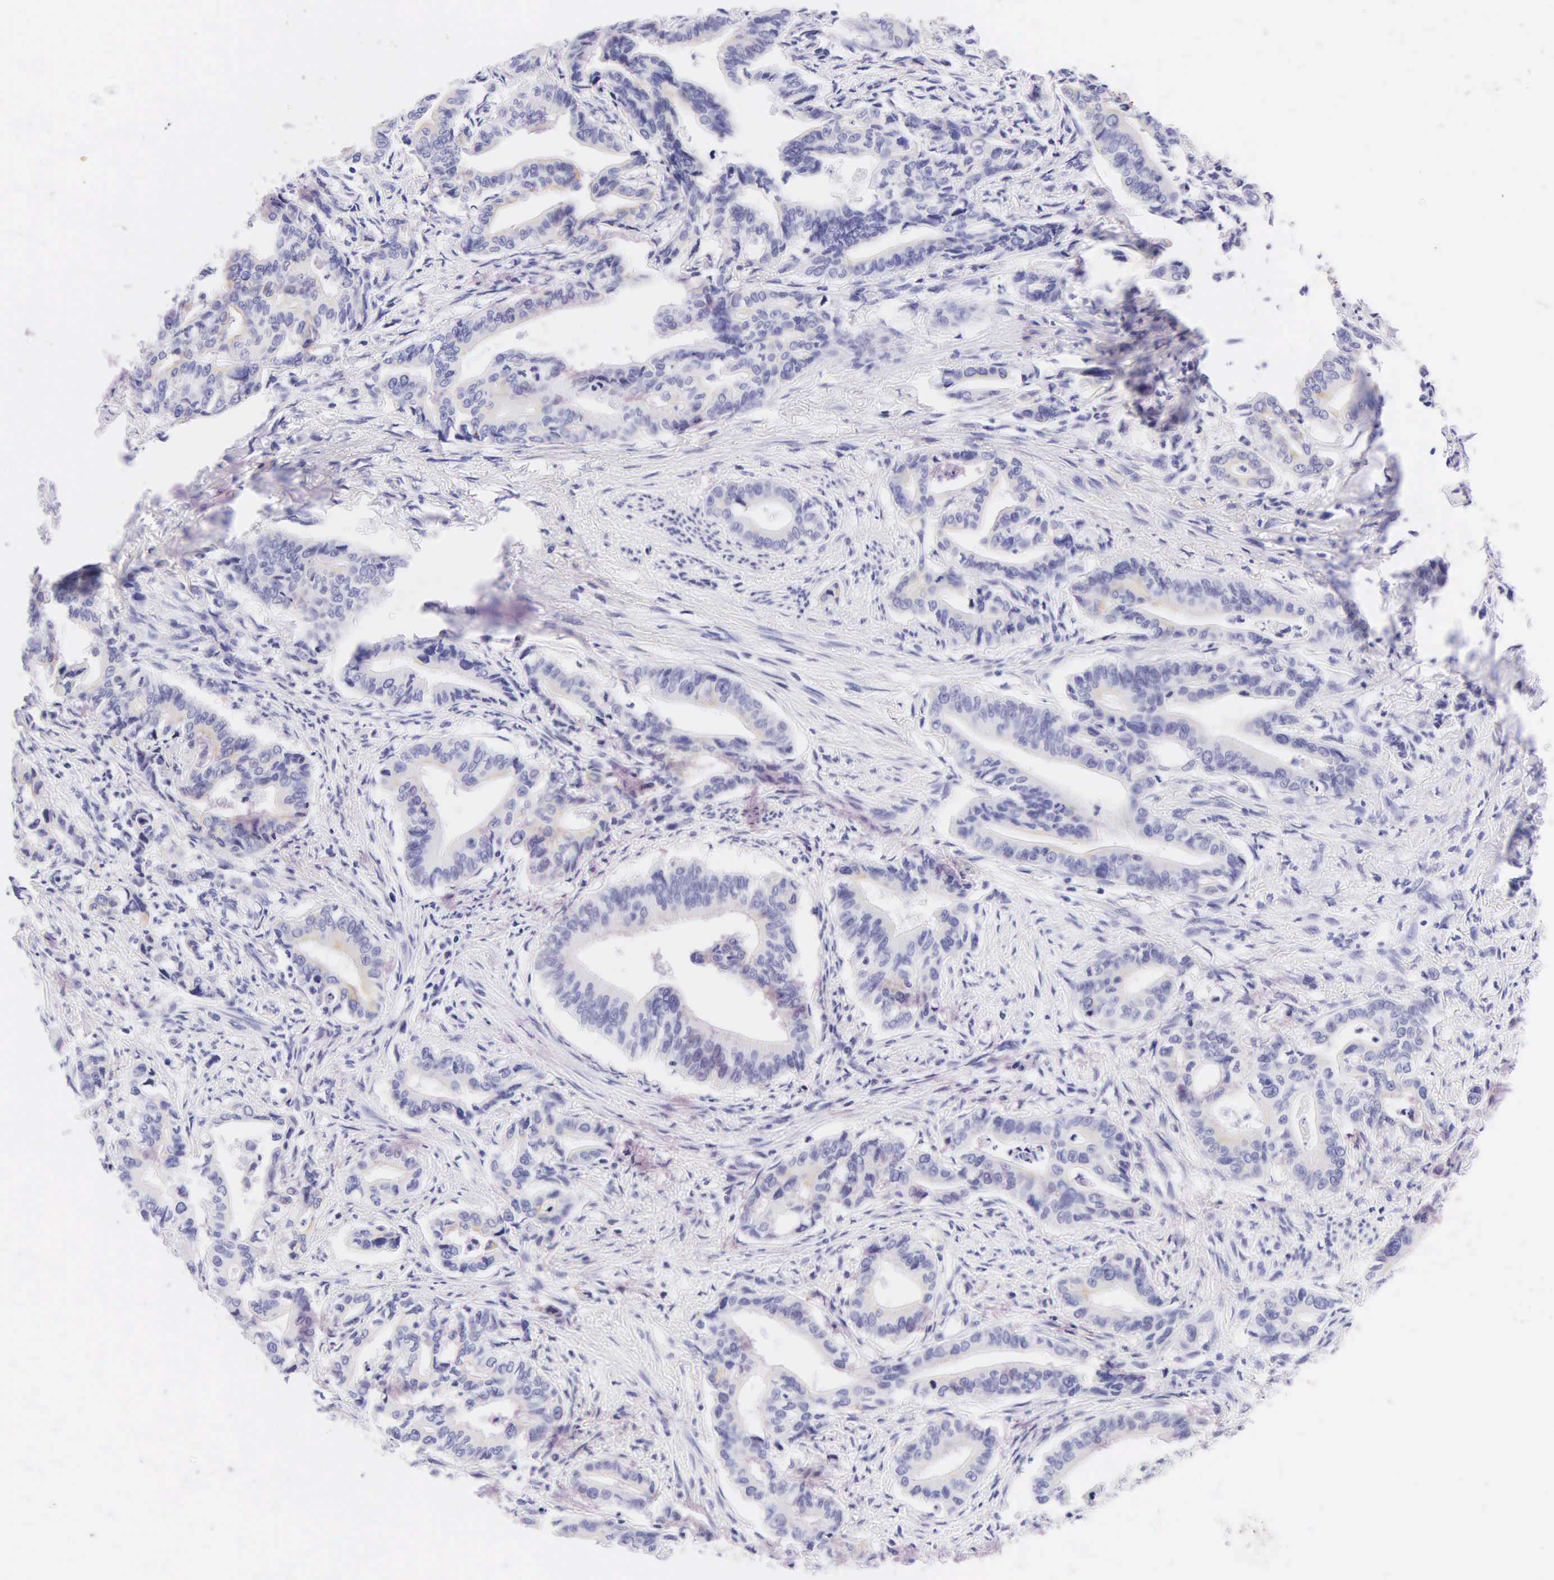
{"staining": {"intensity": "negative", "quantity": "none", "location": "none"}, "tissue": "stomach cancer", "cell_type": "Tumor cells", "image_type": "cancer", "snomed": [{"axis": "morphology", "description": "Adenocarcinoma, NOS"}, {"axis": "topography", "description": "Stomach"}], "caption": "Photomicrograph shows no protein expression in tumor cells of stomach cancer (adenocarcinoma) tissue.", "gene": "KRT20", "patient": {"sex": "female", "age": 76}}